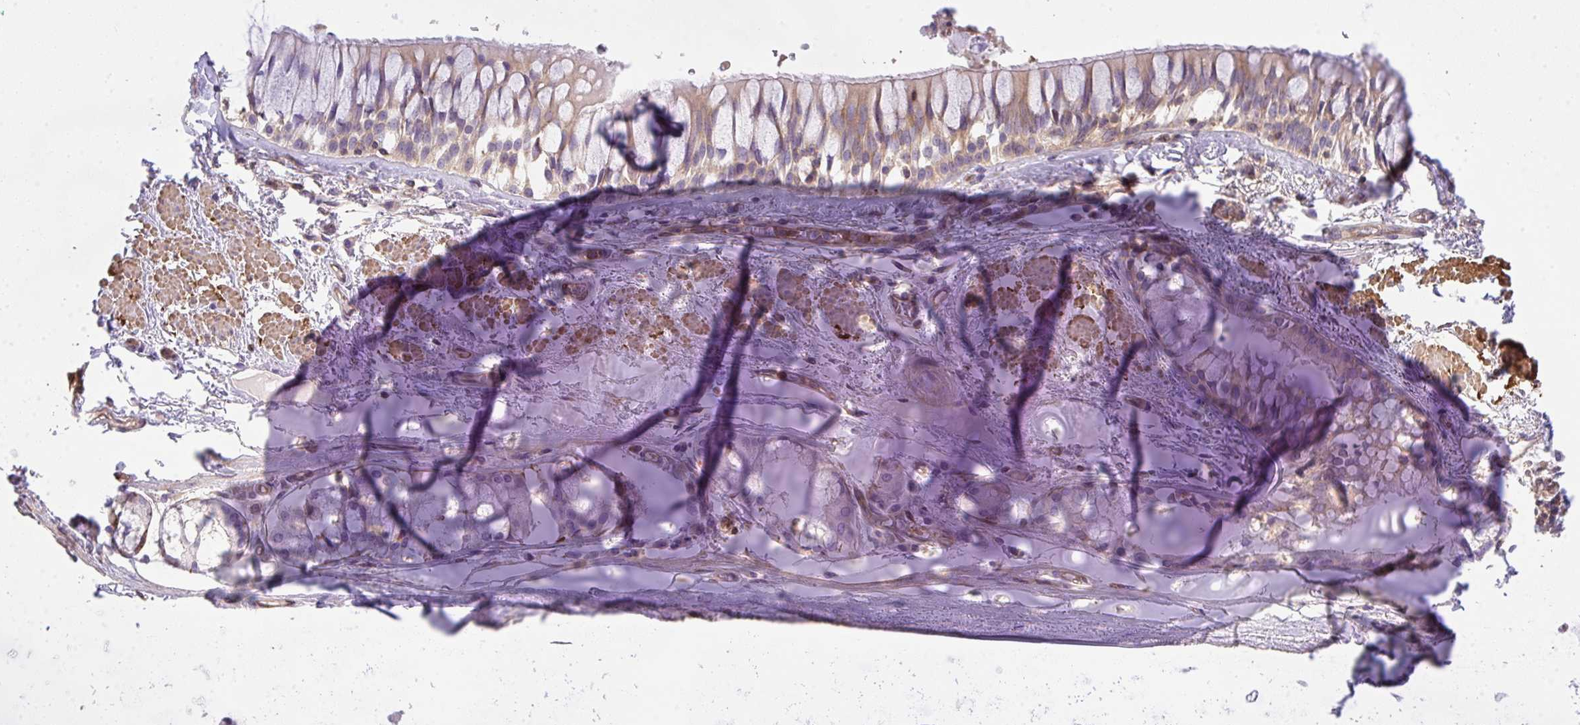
{"staining": {"intensity": "moderate", "quantity": ">75%", "location": "cytoplasmic/membranous"}, "tissue": "soft tissue", "cell_type": "Chondrocytes", "image_type": "normal", "snomed": [{"axis": "morphology", "description": "Normal tissue, NOS"}, {"axis": "topography", "description": "Cartilage tissue"}, {"axis": "topography", "description": "Bronchus"}], "caption": "Soft tissue stained with DAB immunohistochemistry exhibits medium levels of moderate cytoplasmic/membranous expression in about >75% of chondrocytes. (DAB (3,3'-diaminobenzidine) IHC with brightfield microscopy, high magnification).", "gene": "TMEM229A", "patient": {"sex": "male", "age": 64}}